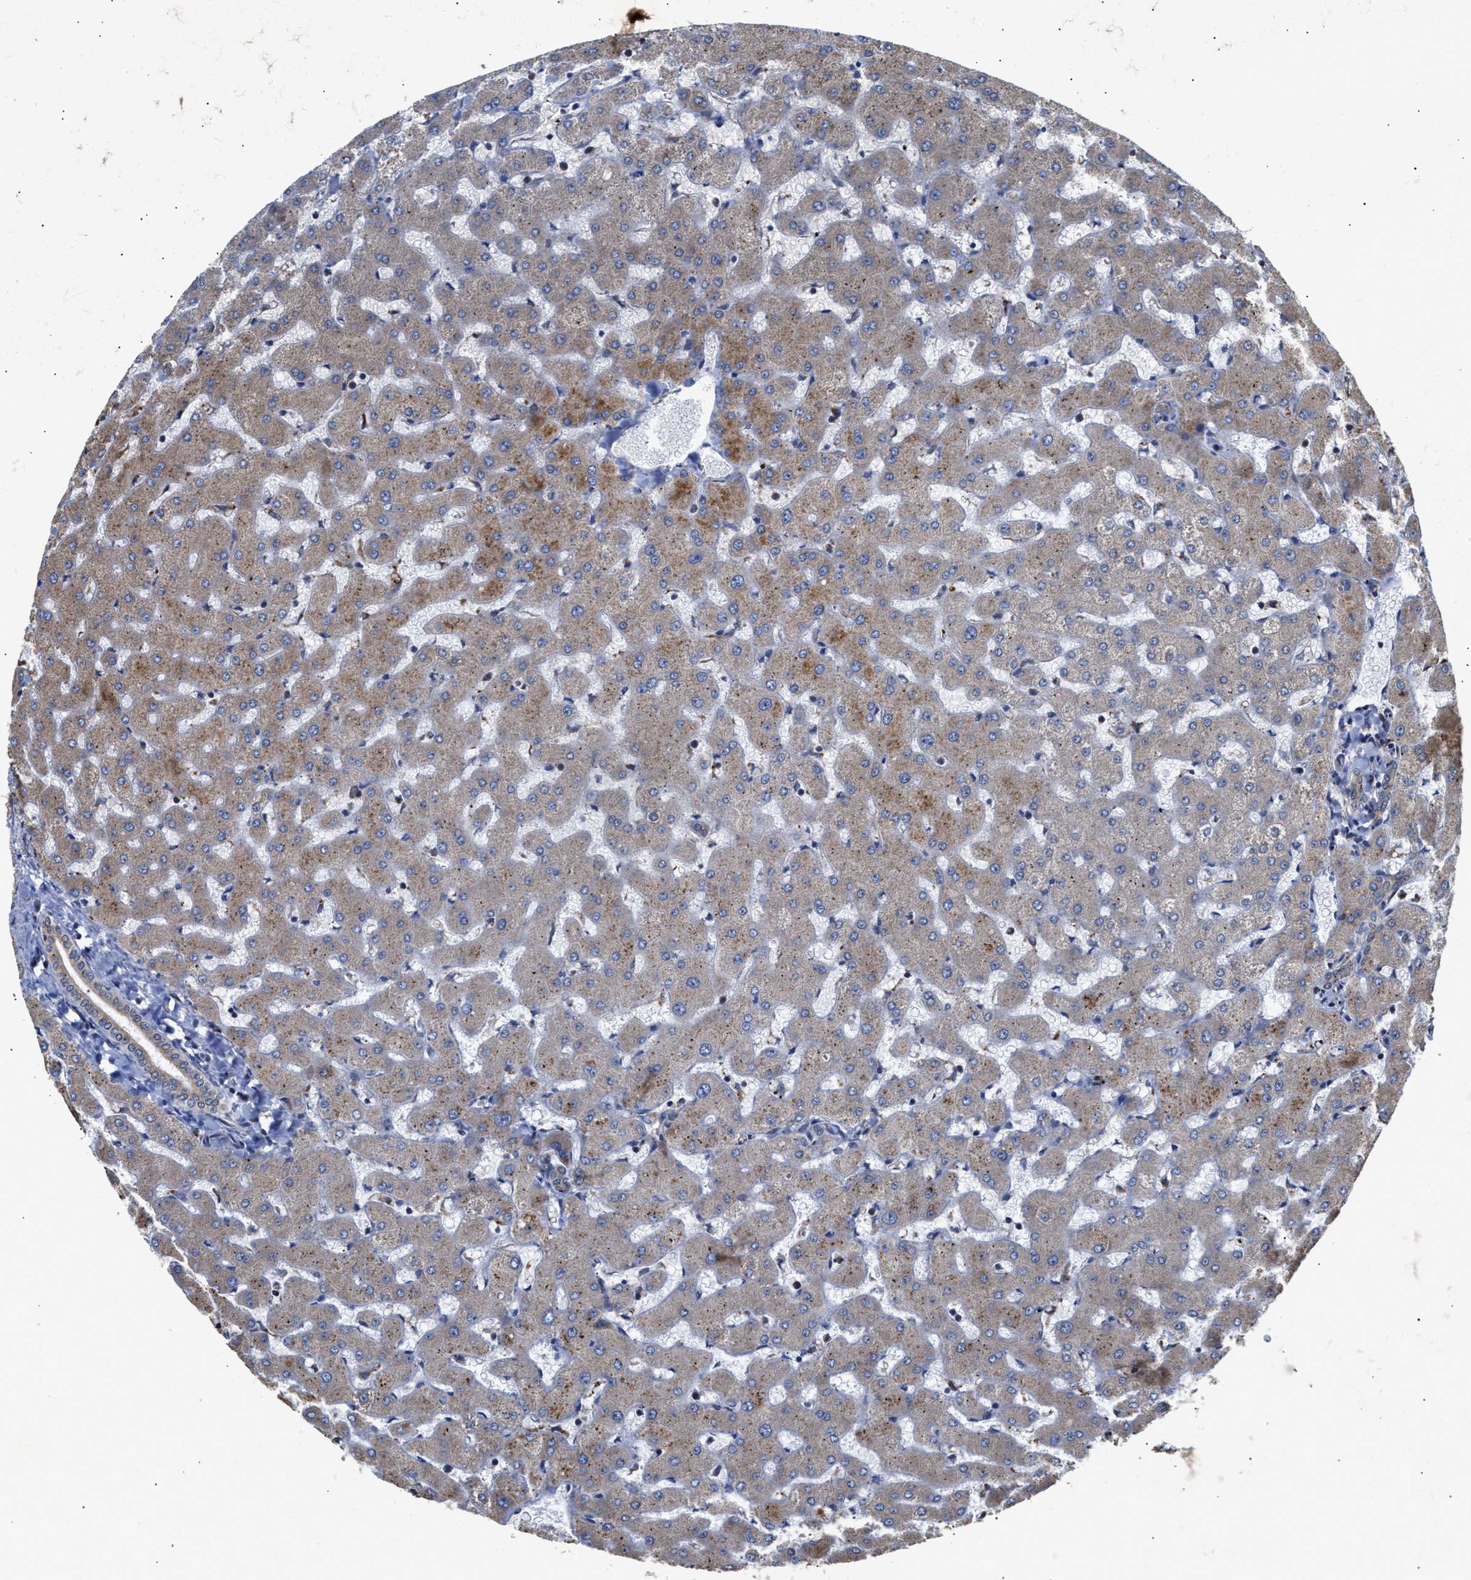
{"staining": {"intensity": "weak", "quantity": ">75%", "location": "cytoplasmic/membranous"}, "tissue": "liver", "cell_type": "Cholangiocytes", "image_type": "normal", "snomed": [{"axis": "morphology", "description": "Normal tissue, NOS"}, {"axis": "topography", "description": "Liver"}], "caption": "Immunohistochemistry (IHC) of unremarkable human liver shows low levels of weak cytoplasmic/membranous staining in approximately >75% of cholangiocytes.", "gene": "GOSR1", "patient": {"sex": "female", "age": 63}}